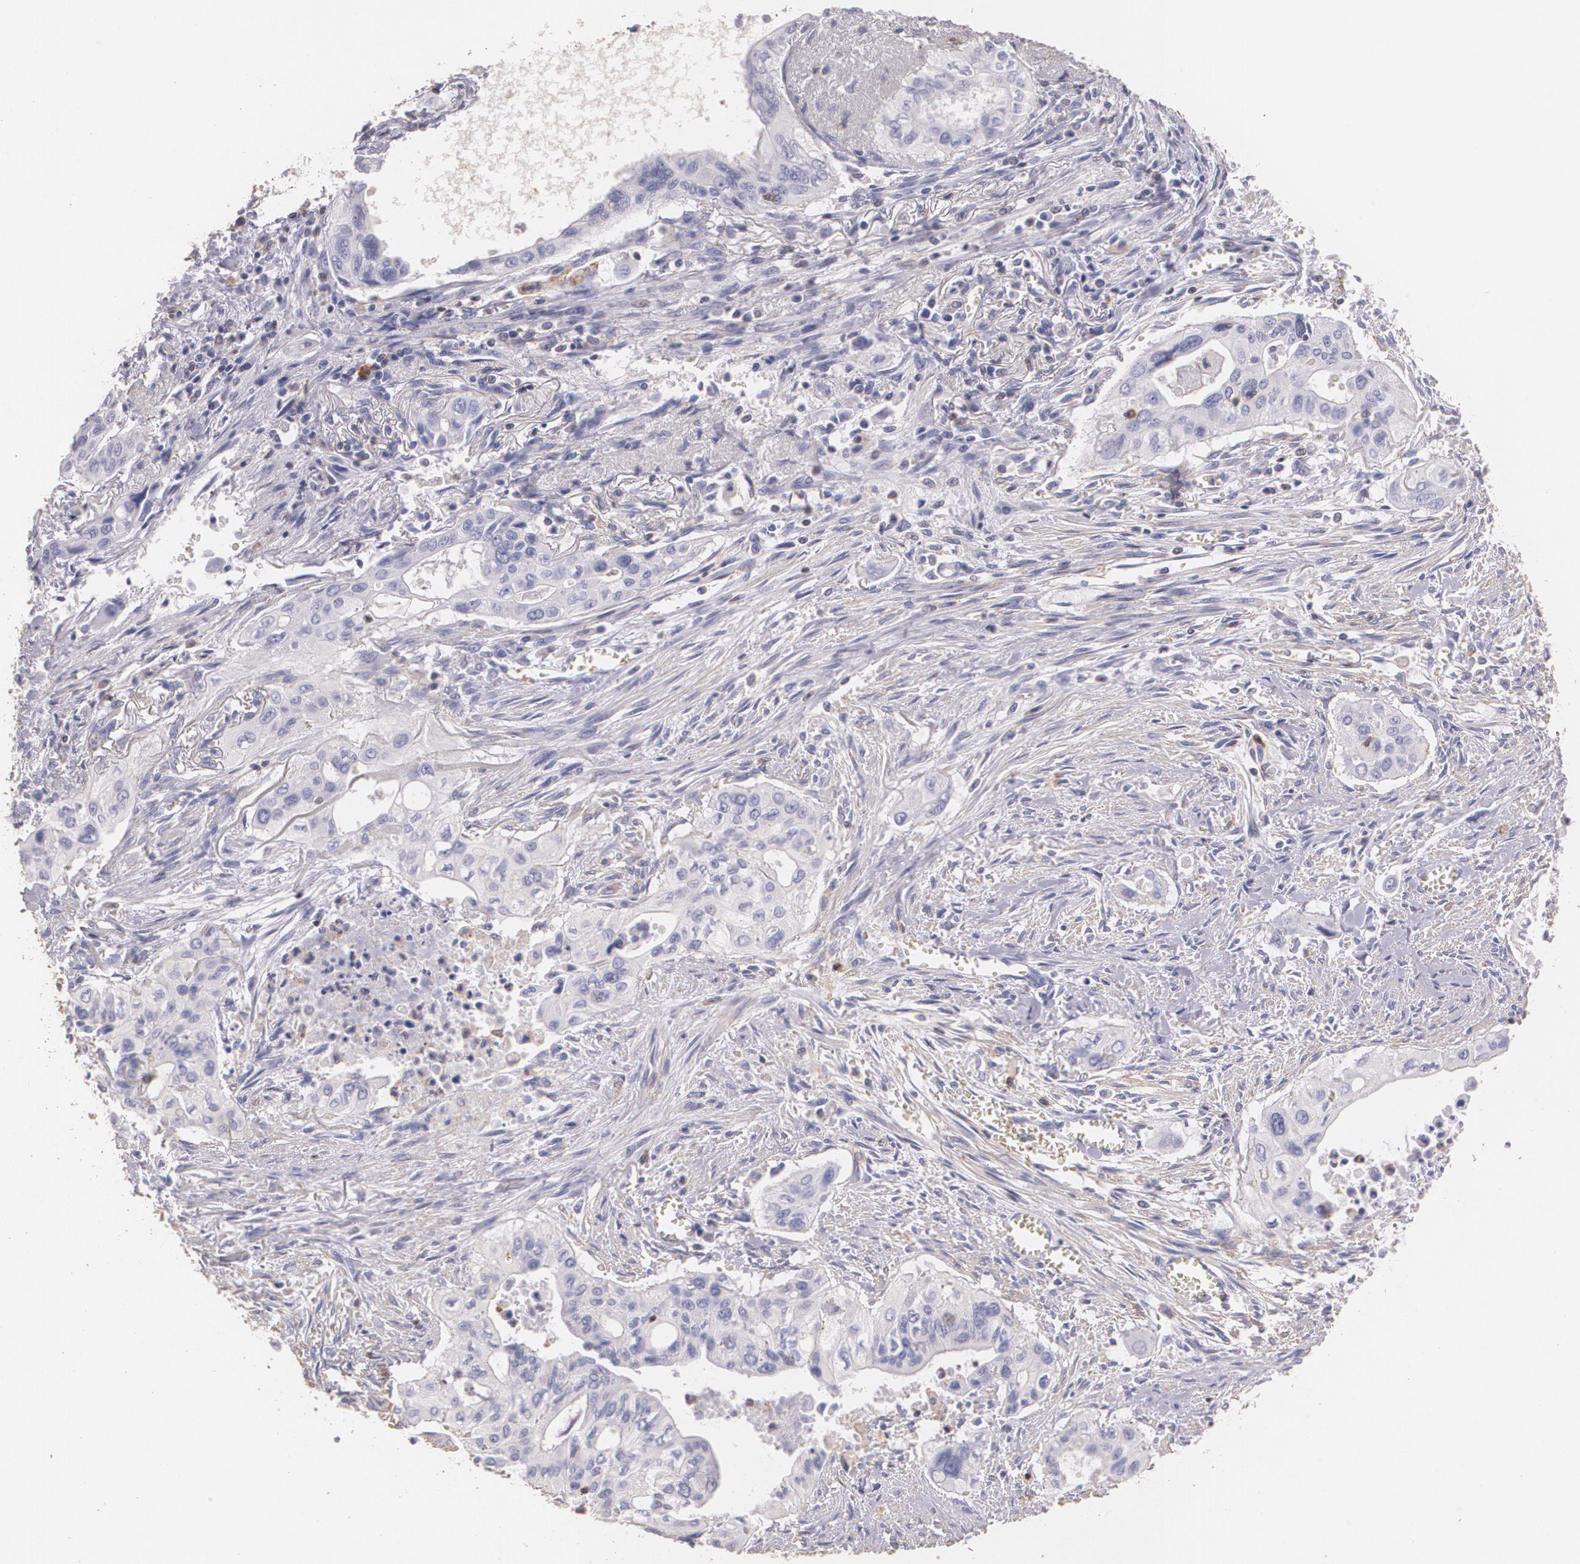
{"staining": {"intensity": "negative", "quantity": "none", "location": "none"}, "tissue": "pancreatic cancer", "cell_type": "Tumor cells", "image_type": "cancer", "snomed": [{"axis": "morphology", "description": "Adenocarcinoma, NOS"}, {"axis": "topography", "description": "Pancreas"}], "caption": "Tumor cells show no significant expression in adenocarcinoma (pancreatic).", "gene": "TGFBR1", "patient": {"sex": "male", "age": 77}}